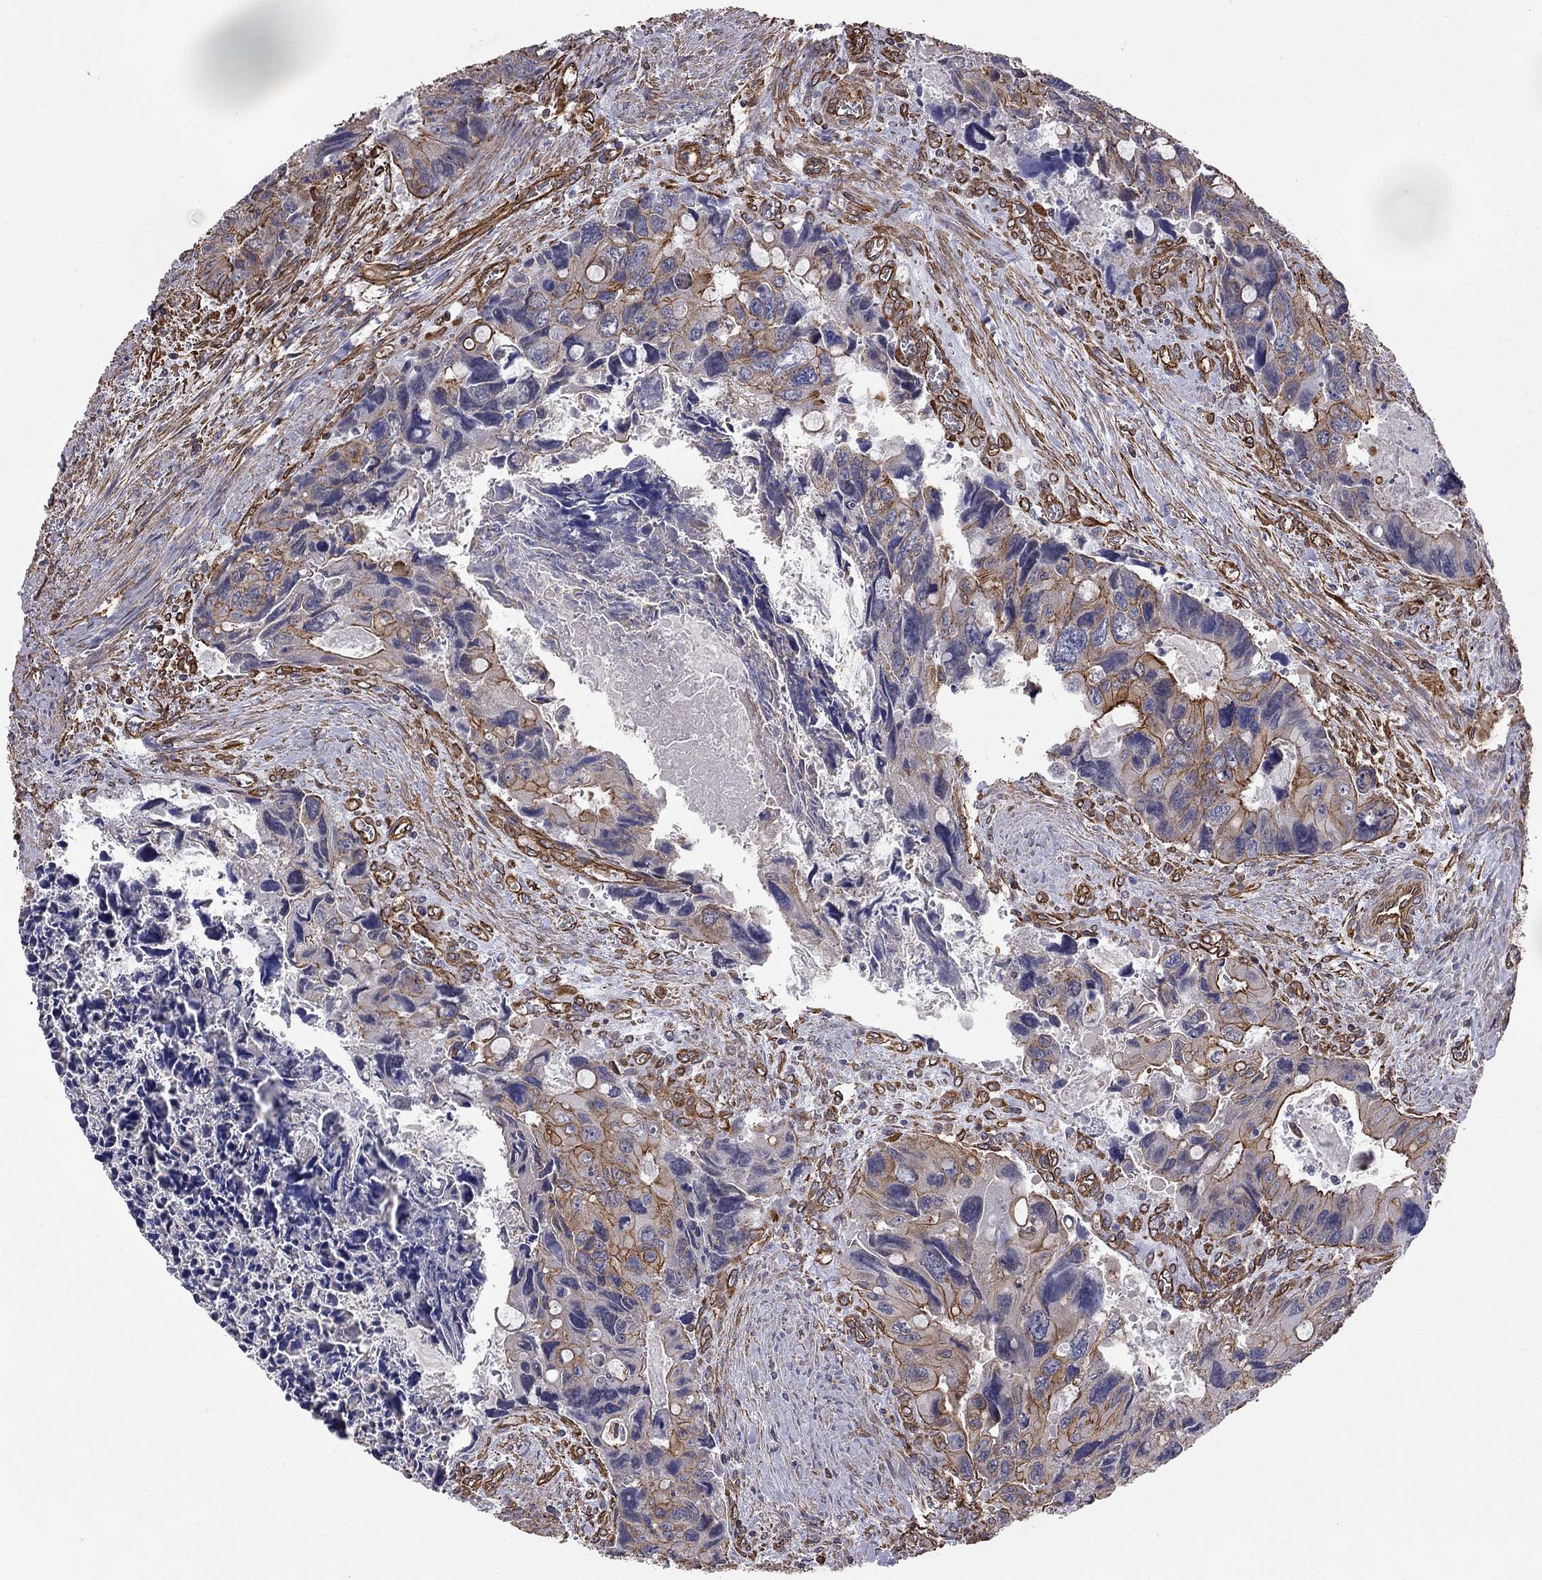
{"staining": {"intensity": "strong", "quantity": "<25%", "location": "cytoplasmic/membranous"}, "tissue": "colorectal cancer", "cell_type": "Tumor cells", "image_type": "cancer", "snomed": [{"axis": "morphology", "description": "Adenocarcinoma, NOS"}, {"axis": "topography", "description": "Rectum"}], "caption": "This micrograph displays immunohistochemistry staining of human colorectal cancer, with medium strong cytoplasmic/membranous staining in about <25% of tumor cells.", "gene": "BICDL2", "patient": {"sex": "male", "age": 62}}